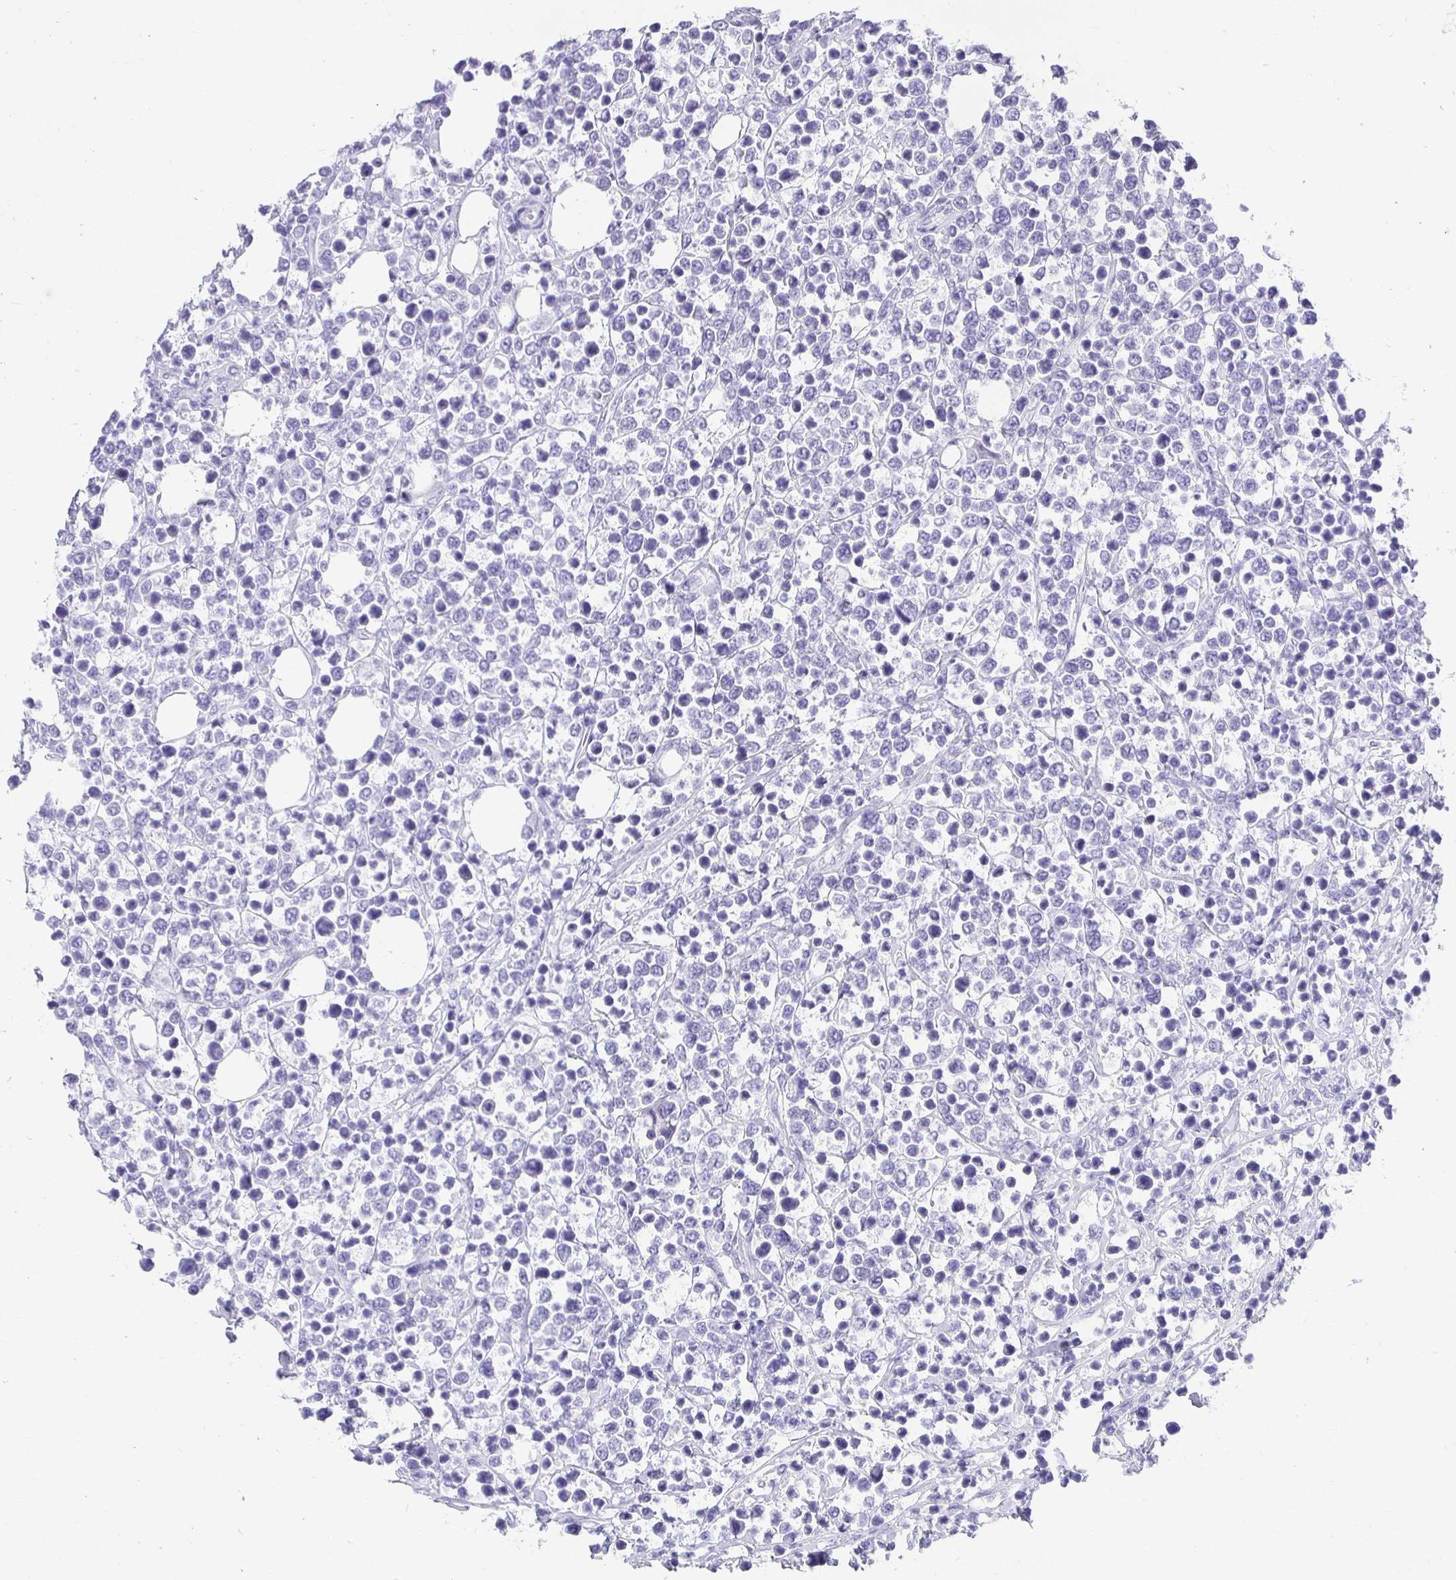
{"staining": {"intensity": "negative", "quantity": "none", "location": "none"}, "tissue": "lymphoma", "cell_type": "Tumor cells", "image_type": "cancer", "snomed": [{"axis": "morphology", "description": "Malignant lymphoma, non-Hodgkin's type, Low grade"}, {"axis": "topography", "description": "Lymph node"}], "caption": "IHC image of low-grade malignant lymphoma, non-Hodgkin's type stained for a protein (brown), which demonstrates no positivity in tumor cells.", "gene": "CHAT", "patient": {"sex": "male", "age": 60}}